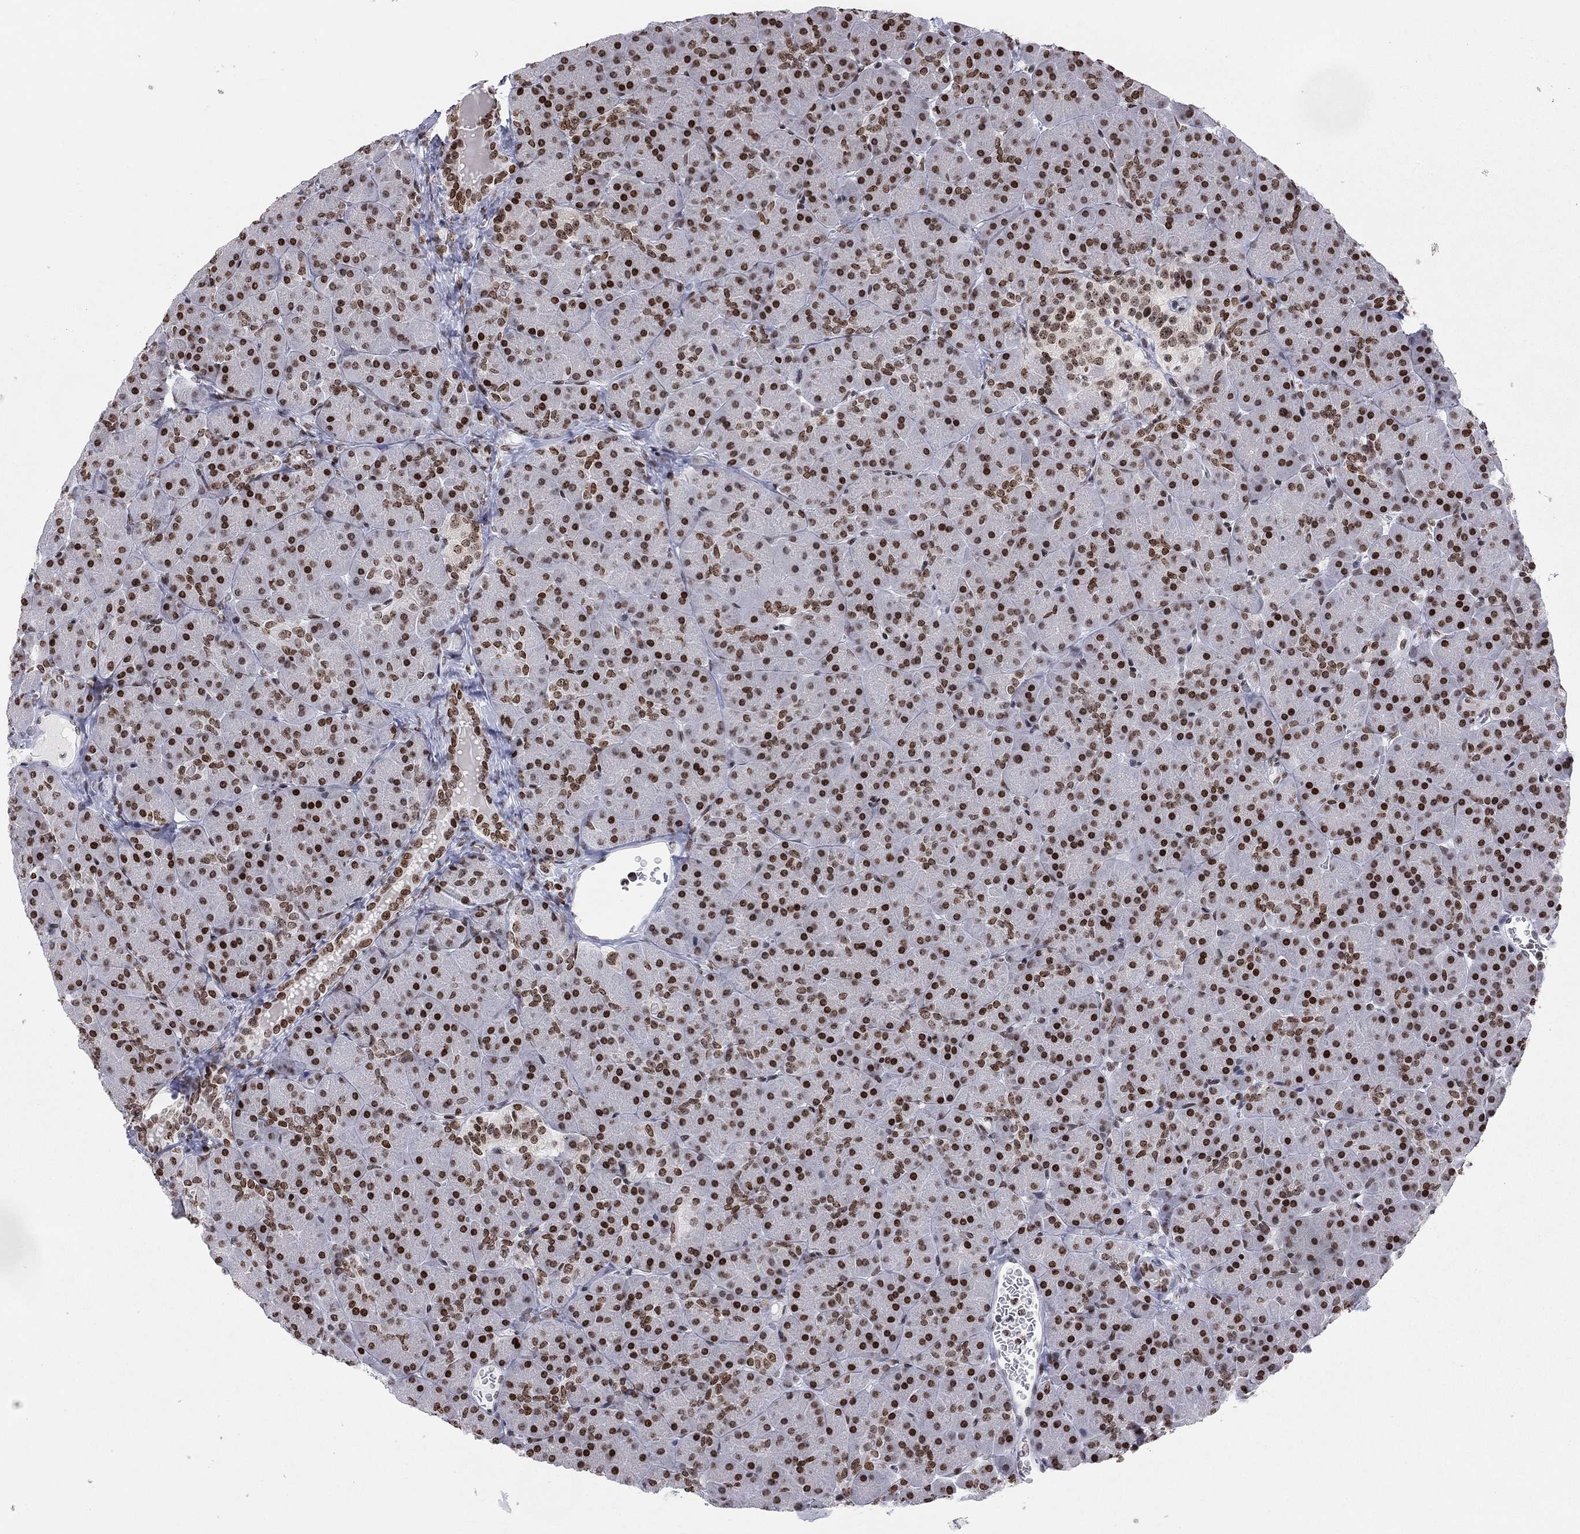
{"staining": {"intensity": "strong", "quantity": ">75%", "location": "nuclear"}, "tissue": "pancreas", "cell_type": "Exocrine glandular cells", "image_type": "normal", "snomed": [{"axis": "morphology", "description": "Normal tissue, NOS"}, {"axis": "topography", "description": "Pancreas"}], "caption": "Protein expression analysis of benign pancreas exhibits strong nuclear staining in approximately >75% of exocrine glandular cells.", "gene": "H2AX", "patient": {"sex": "female", "age": 44}}